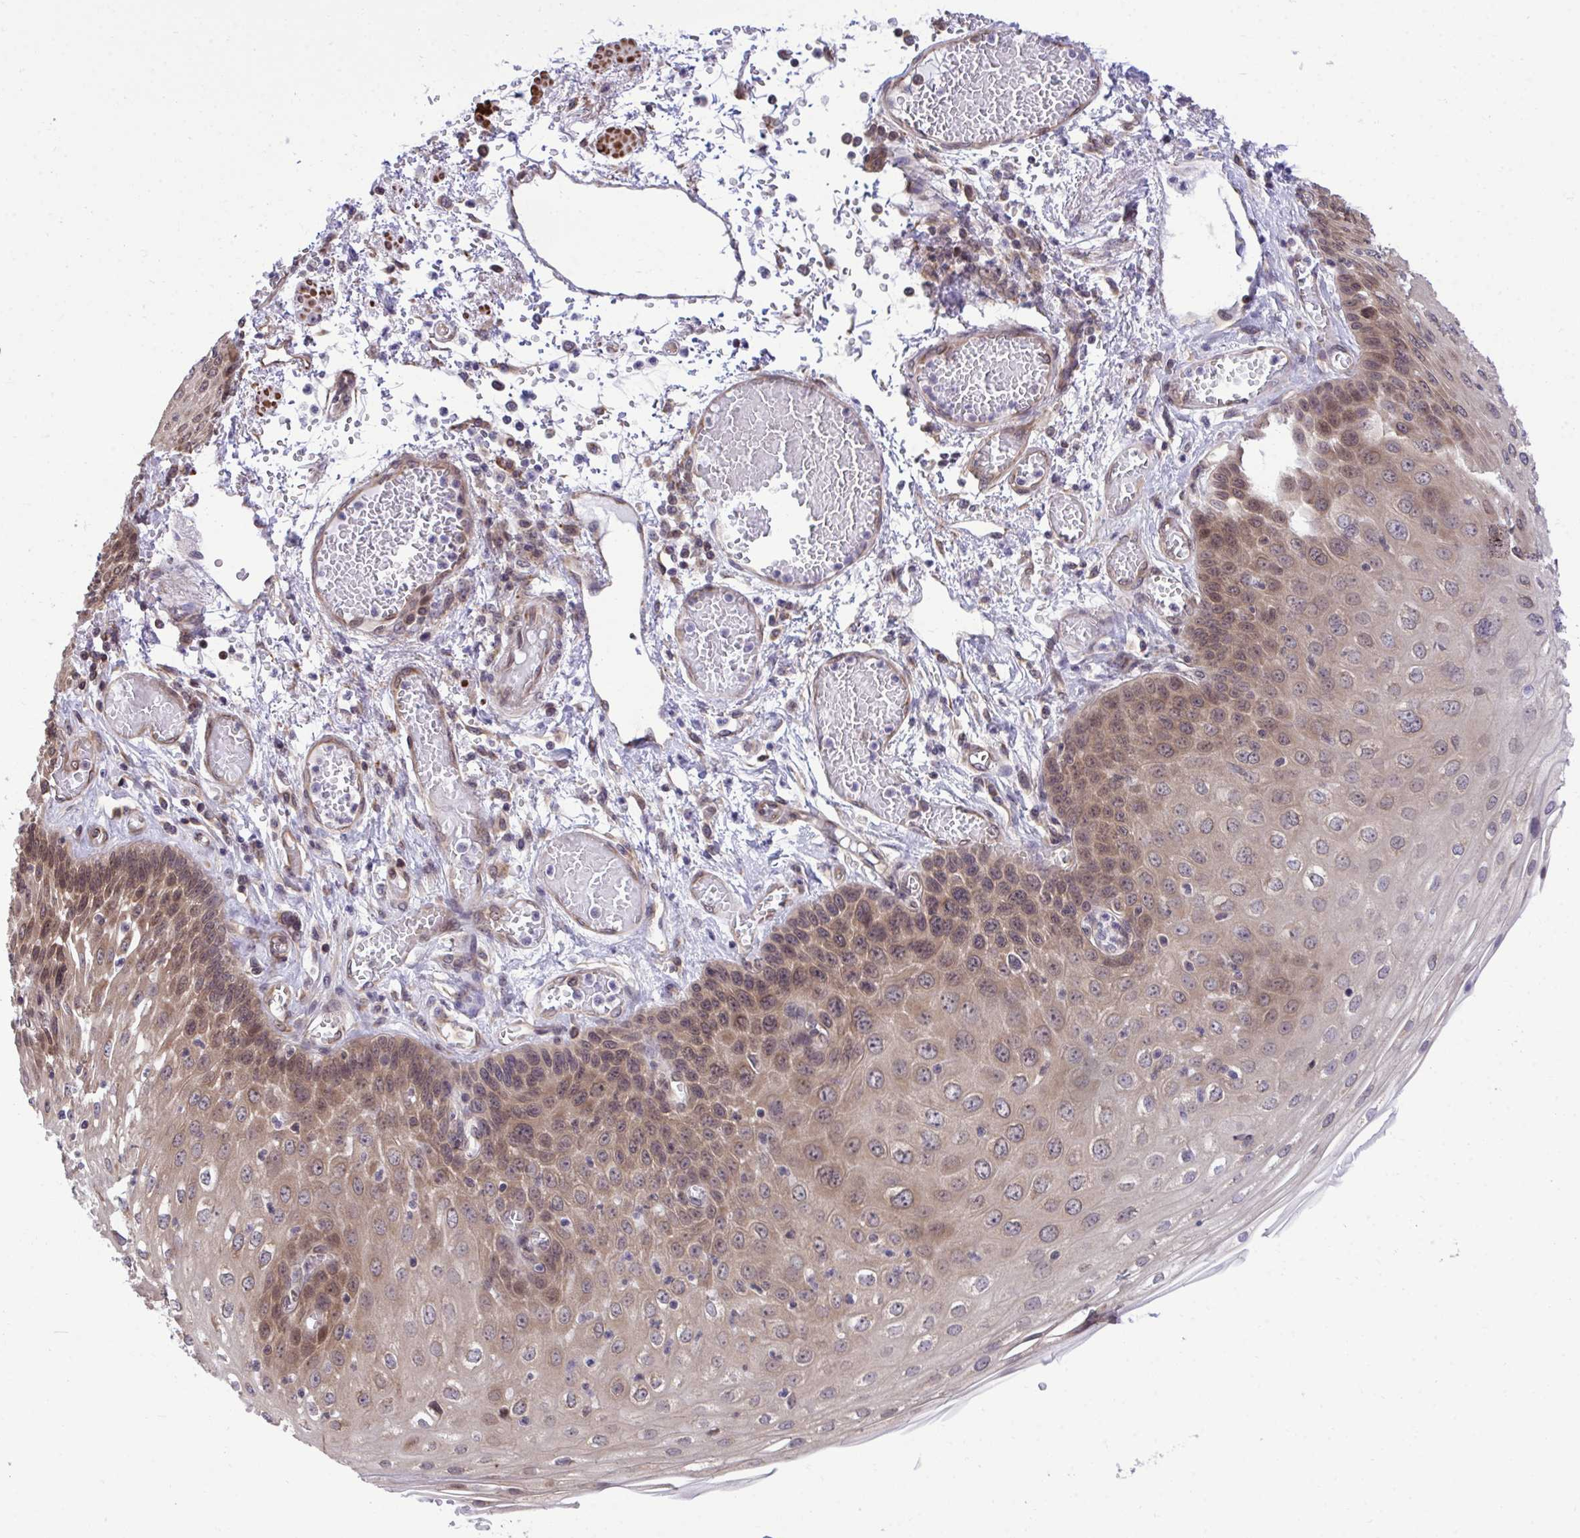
{"staining": {"intensity": "moderate", "quantity": ">75%", "location": "cytoplasmic/membranous,nuclear"}, "tissue": "esophagus", "cell_type": "Squamous epithelial cells", "image_type": "normal", "snomed": [{"axis": "morphology", "description": "Normal tissue, NOS"}, {"axis": "morphology", "description": "Adenocarcinoma, NOS"}, {"axis": "topography", "description": "Esophagus"}], "caption": "High-magnification brightfield microscopy of benign esophagus stained with DAB (brown) and counterstained with hematoxylin (blue). squamous epithelial cells exhibit moderate cytoplasmic/membranous,nuclear staining is seen in about>75% of cells.", "gene": "RPS15", "patient": {"sex": "male", "age": 81}}